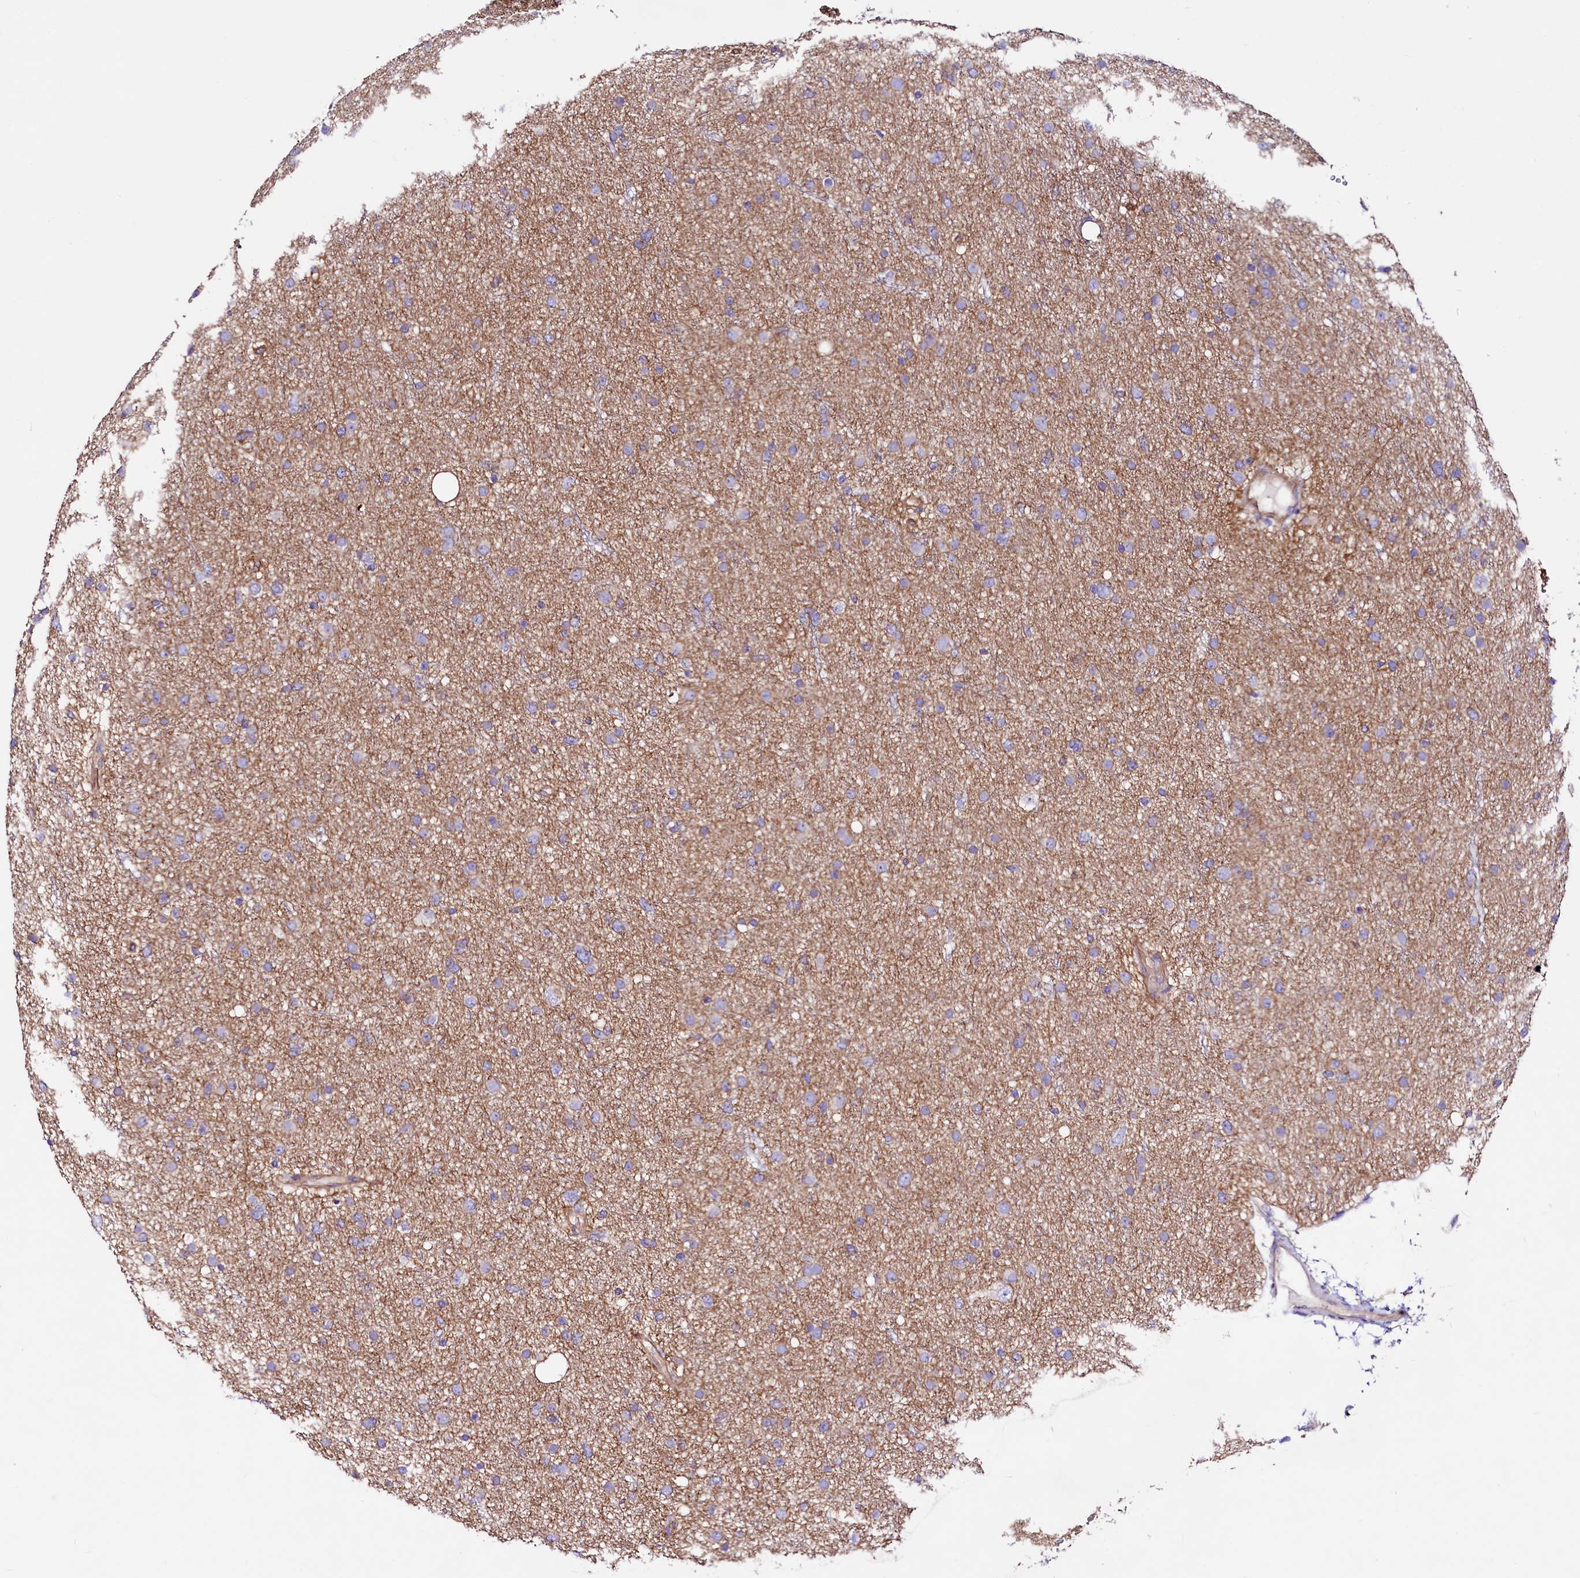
{"staining": {"intensity": "weak", "quantity": "25%-75%", "location": "cytoplasmic/membranous"}, "tissue": "glioma", "cell_type": "Tumor cells", "image_type": "cancer", "snomed": [{"axis": "morphology", "description": "Glioma, malignant, Low grade"}, {"axis": "topography", "description": "Cerebral cortex"}], "caption": "Immunohistochemistry image of human glioma stained for a protein (brown), which exhibits low levels of weak cytoplasmic/membranous expression in about 25%-75% of tumor cells.", "gene": "SLF1", "patient": {"sex": "female", "age": 39}}